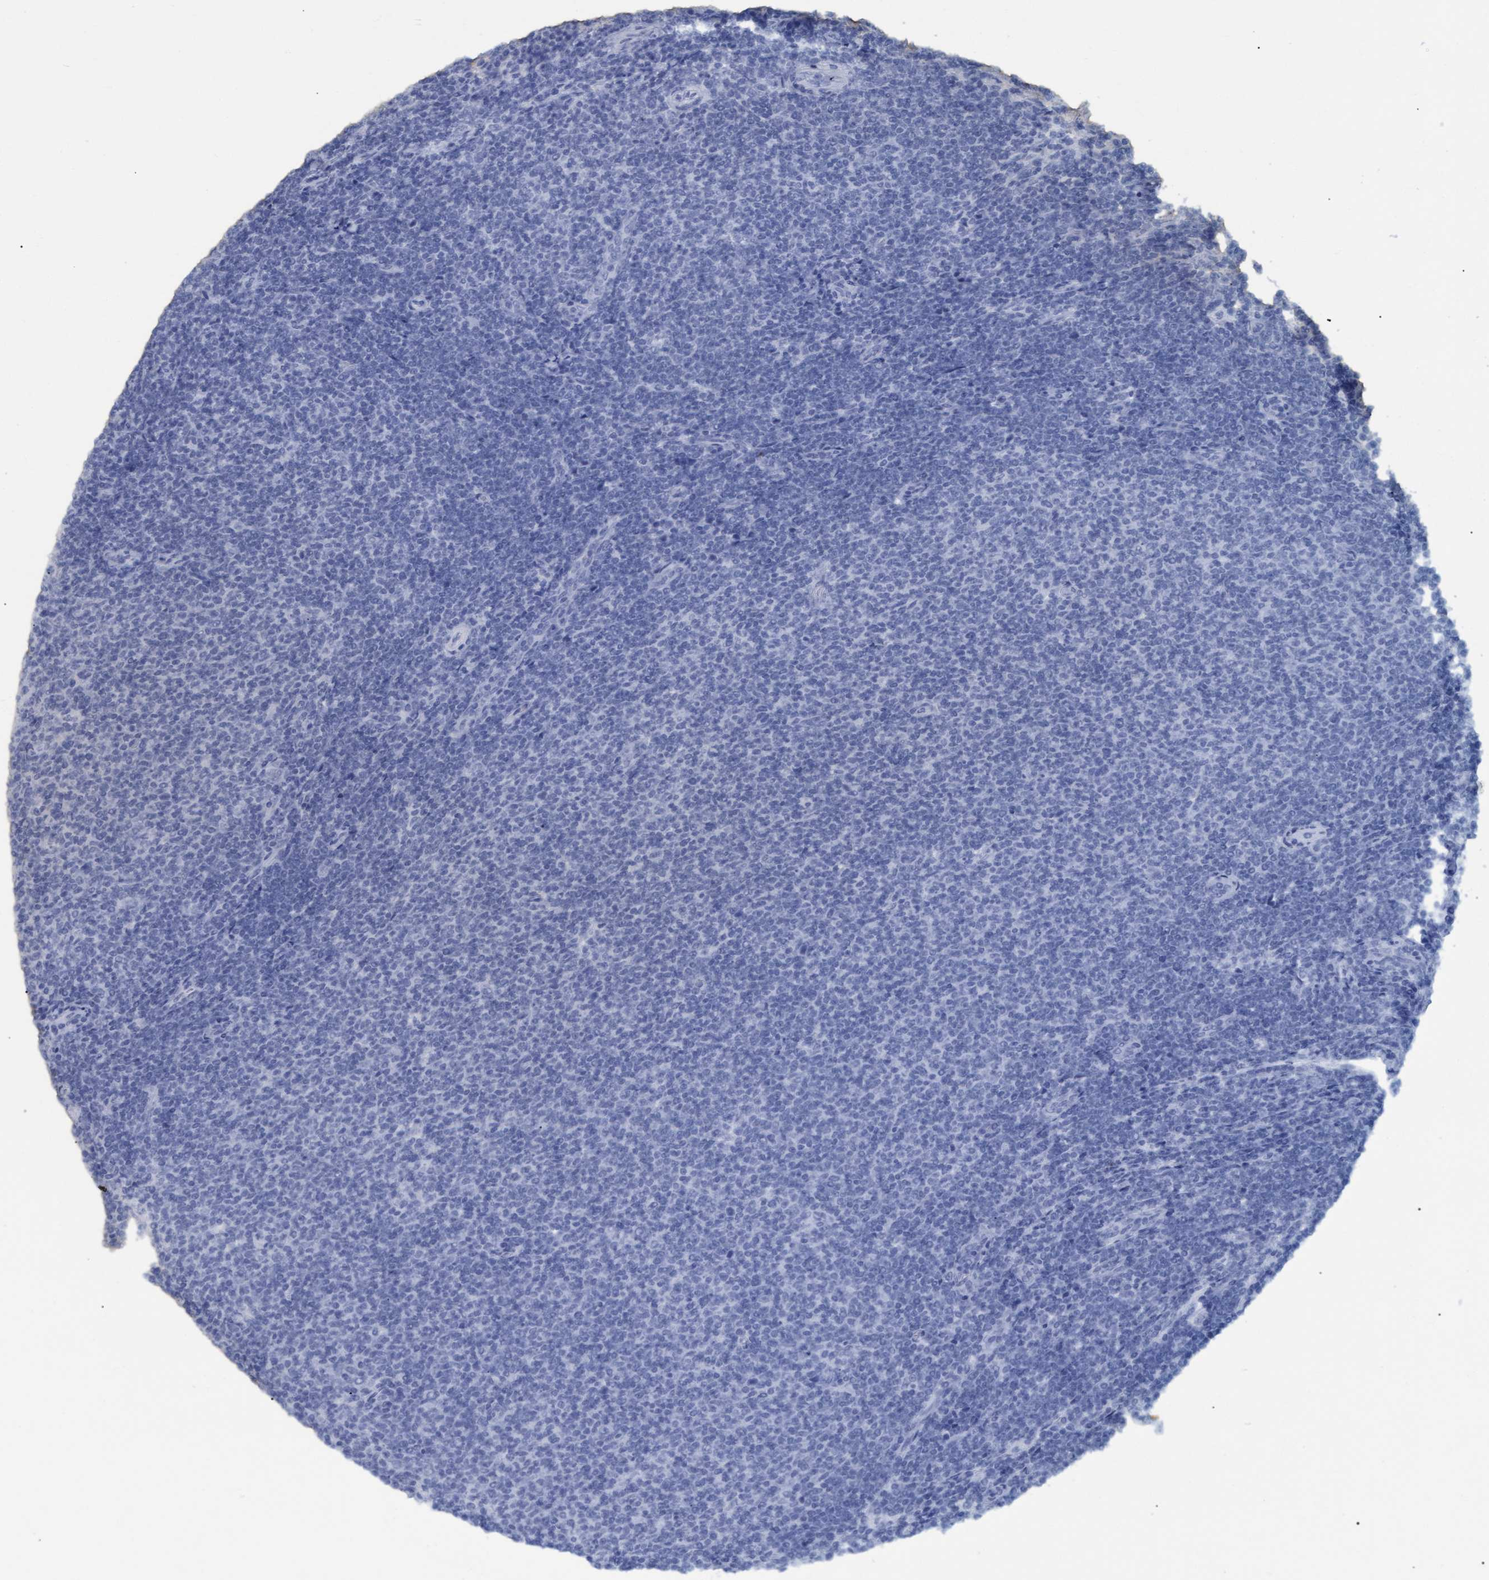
{"staining": {"intensity": "negative", "quantity": "none", "location": "none"}, "tissue": "lymphoma", "cell_type": "Tumor cells", "image_type": "cancer", "snomed": [{"axis": "morphology", "description": "Malignant lymphoma, non-Hodgkin's type, Low grade"}, {"axis": "topography", "description": "Lymph node"}], "caption": "An IHC micrograph of lymphoma is shown. There is no staining in tumor cells of lymphoma. (DAB immunohistochemistry (IHC) visualized using brightfield microscopy, high magnification).", "gene": "GALC", "patient": {"sex": "male", "age": 66}}